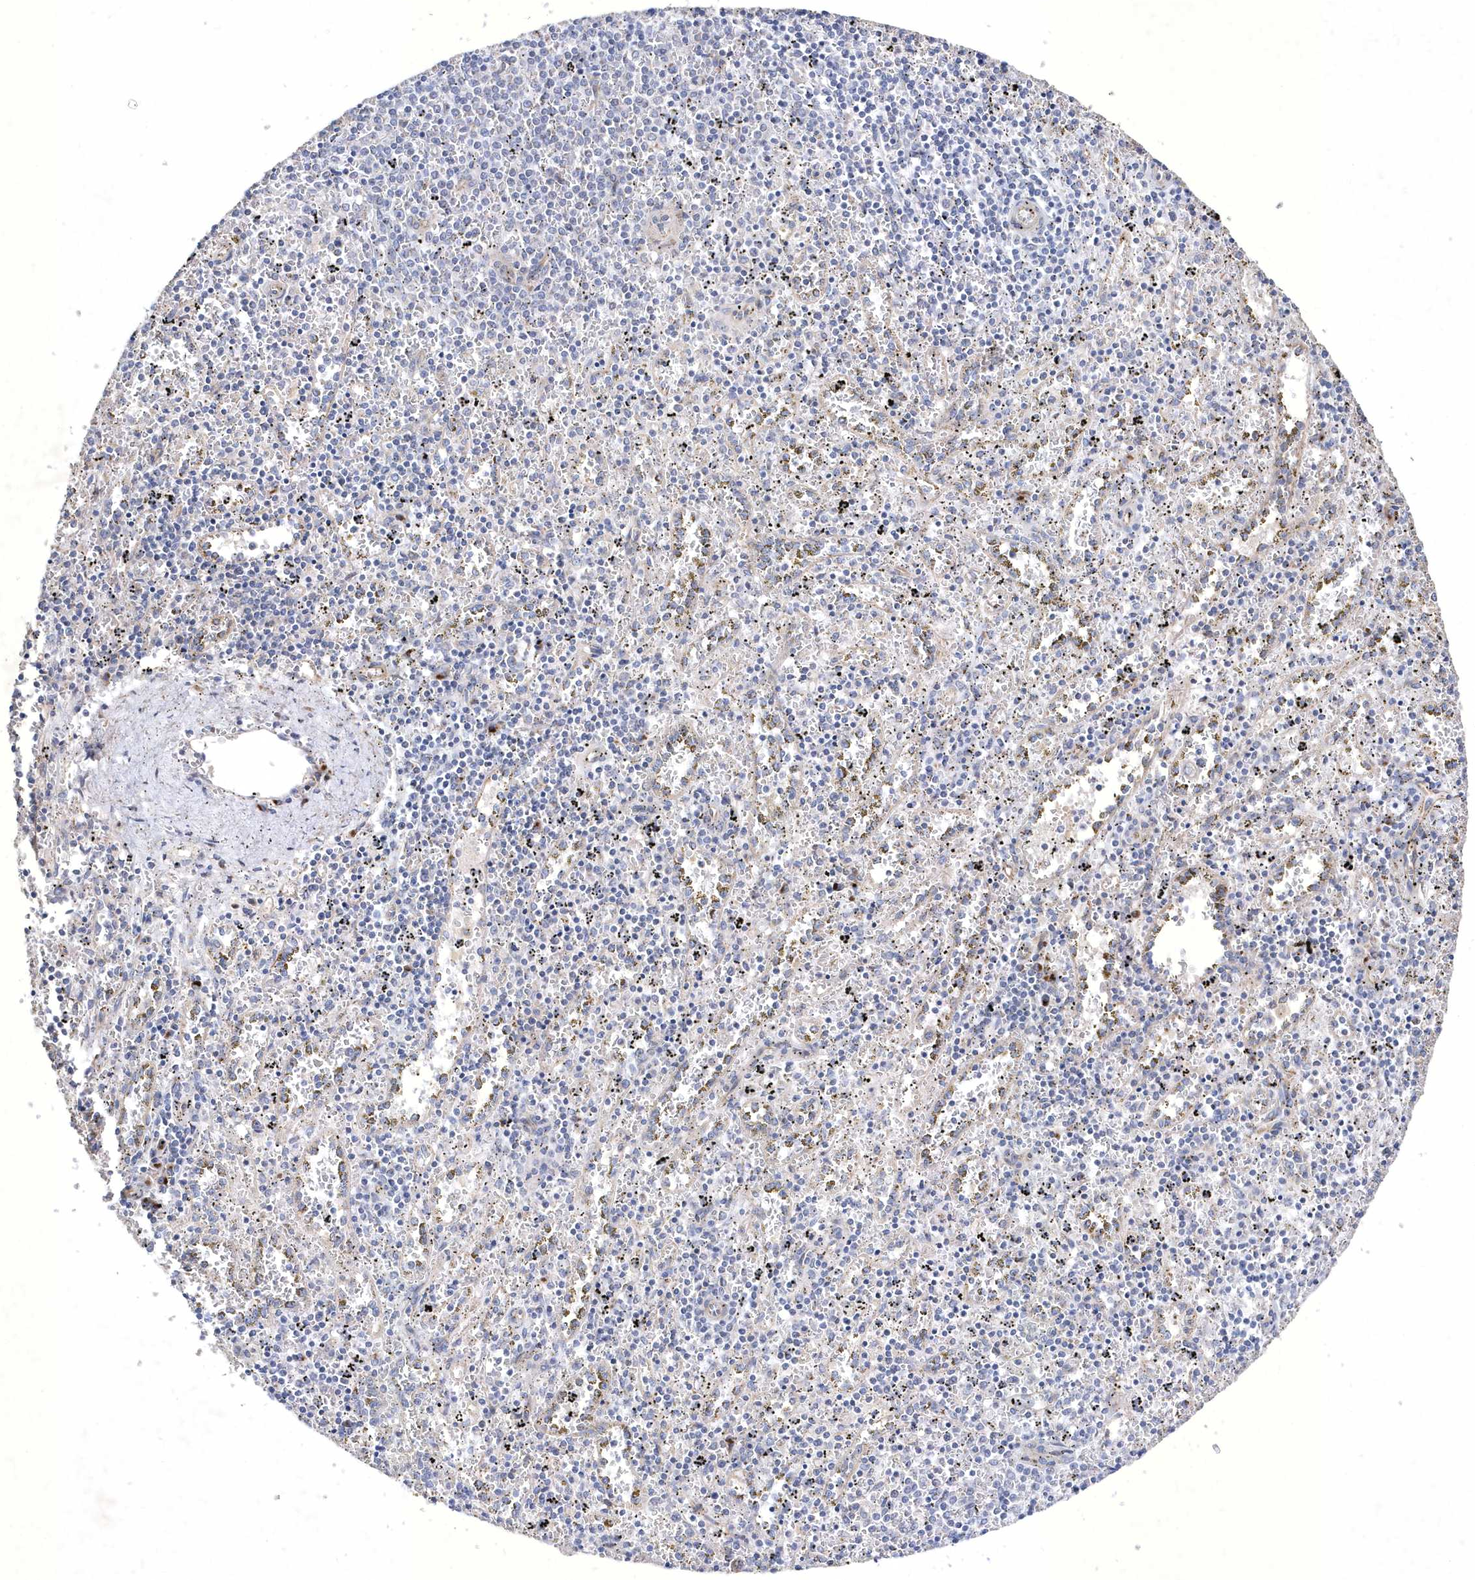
{"staining": {"intensity": "negative", "quantity": "none", "location": "none"}, "tissue": "spleen", "cell_type": "Cells in red pulp", "image_type": "normal", "snomed": [{"axis": "morphology", "description": "Normal tissue, NOS"}, {"axis": "topography", "description": "Spleen"}], "caption": "High magnification brightfield microscopy of benign spleen stained with DAB (3,3'-diaminobenzidine) (brown) and counterstained with hematoxylin (blue): cells in red pulp show no significant staining. (DAB (3,3'-diaminobenzidine) IHC with hematoxylin counter stain).", "gene": "METTL8", "patient": {"sex": "male", "age": 11}}